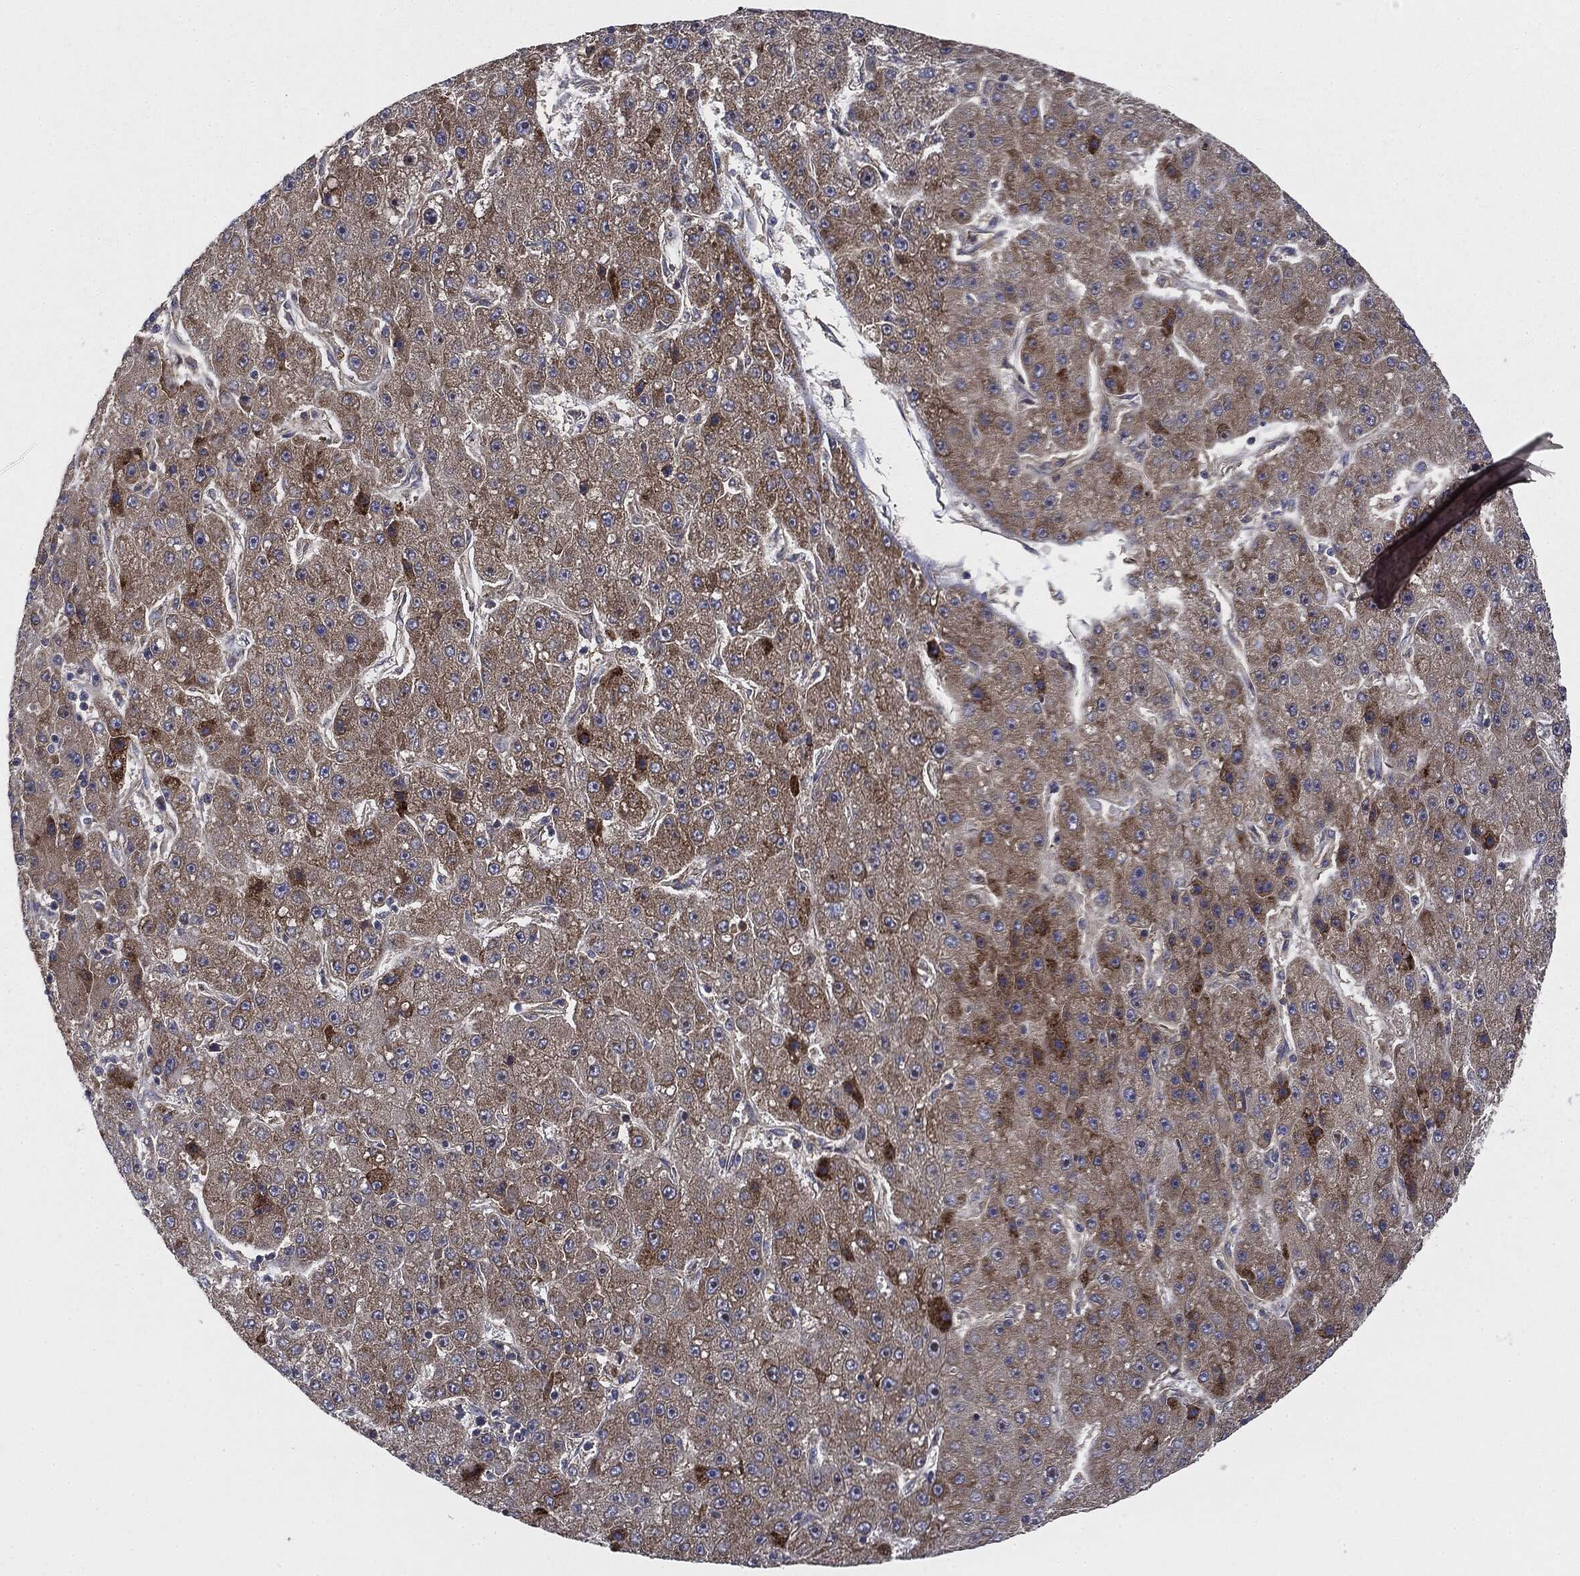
{"staining": {"intensity": "weak", "quantity": "25%-75%", "location": "cytoplasmic/membranous"}, "tissue": "liver cancer", "cell_type": "Tumor cells", "image_type": "cancer", "snomed": [{"axis": "morphology", "description": "Carcinoma, Hepatocellular, NOS"}, {"axis": "topography", "description": "Liver"}], "caption": "High-power microscopy captured an immunohistochemistry image of liver cancer, revealing weak cytoplasmic/membranous expression in about 25%-75% of tumor cells.", "gene": "EIF2AK2", "patient": {"sex": "male", "age": 67}}